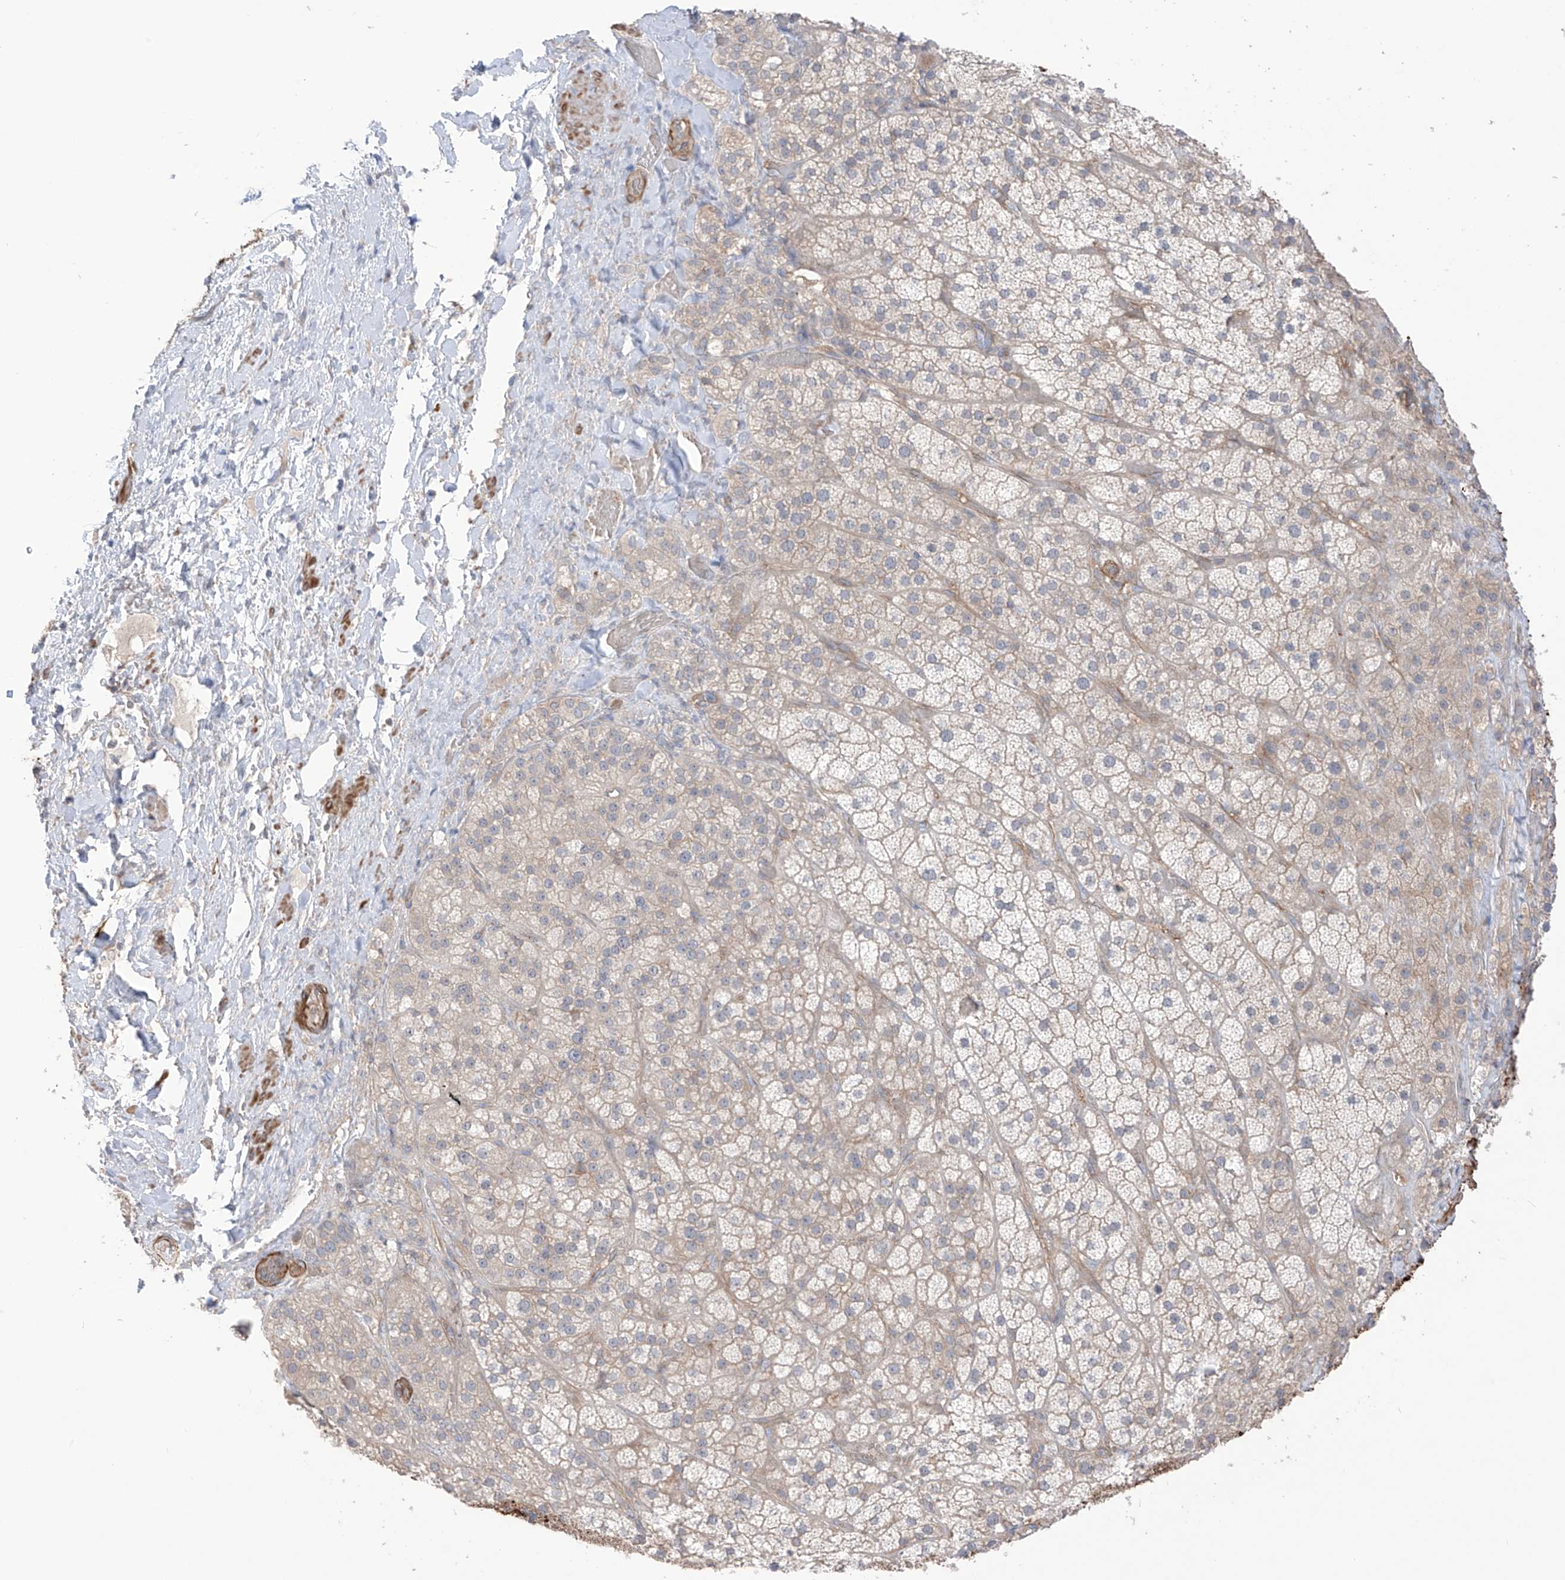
{"staining": {"intensity": "weak", "quantity": "25%-75%", "location": "cytoplasmic/membranous"}, "tissue": "adrenal gland", "cell_type": "Glandular cells", "image_type": "normal", "snomed": [{"axis": "morphology", "description": "Normal tissue, NOS"}, {"axis": "topography", "description": "Adrenal gland"}], "caption": "IHC of benign adrenal gland reveals low levels of weak cytoplasmic/membranous positivity in about 25%-75% of glandular cells.", "gene": "TRMU", "patient": {"sex": "male", "age": 57}}